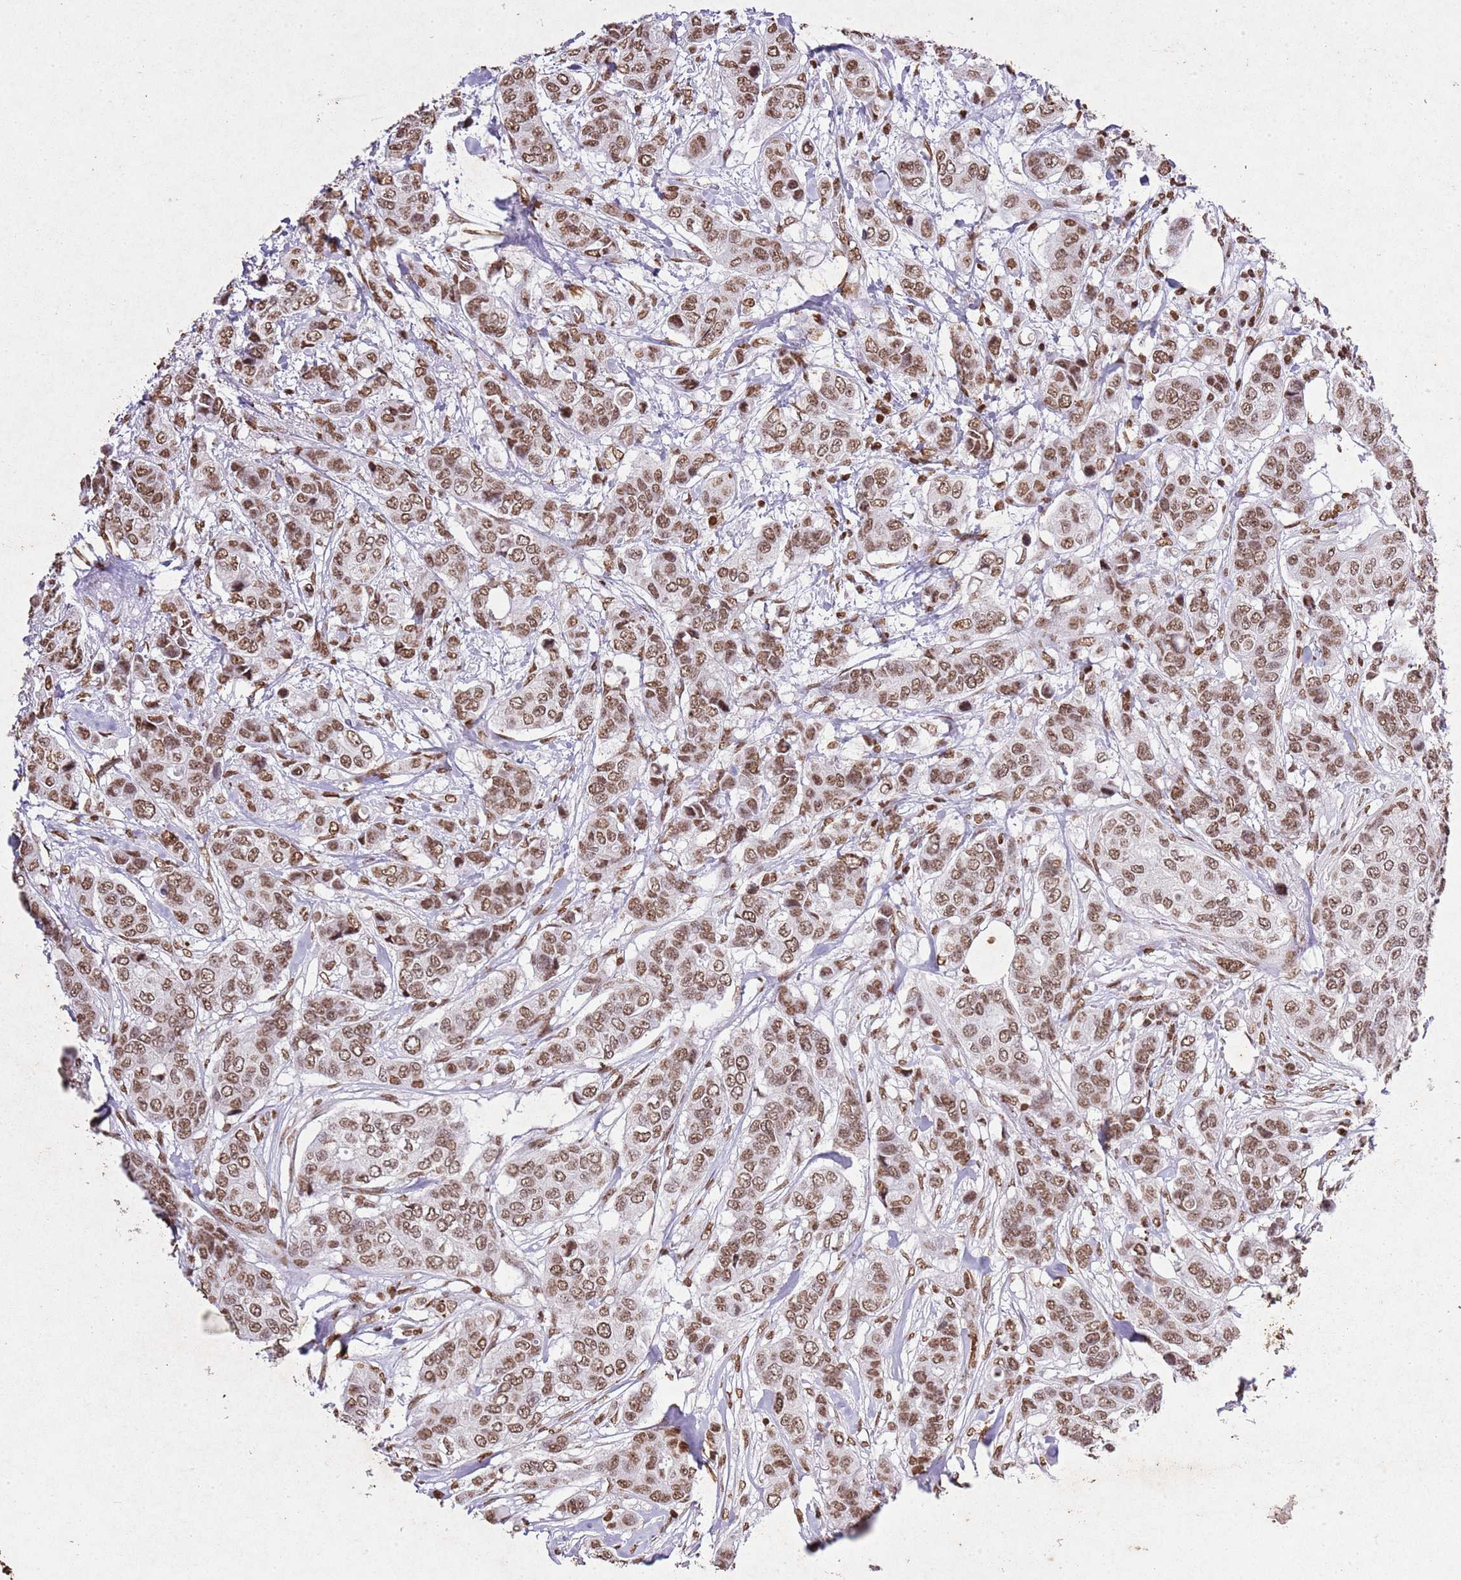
{"staining": {"intensity": "moderate", "quantity": ">75%", "location": "nuclear"}, "tissue": "breast cancer", "cell_type": "Tumor cells", "image_type": "cancer", "snomed": [{"axis": "morphology", "description": "Lobular carcinoma"}, {"axis": "topography", "description": "Breast"}], "caption": "Immunohistochemical staining of breast cancer (lobular carcinoma) reveals moderate nuclear protein expression in approximately >75% of tumor cells.", "gene": "BMAL1", "patient": {"sex": "female", "age": 51}}